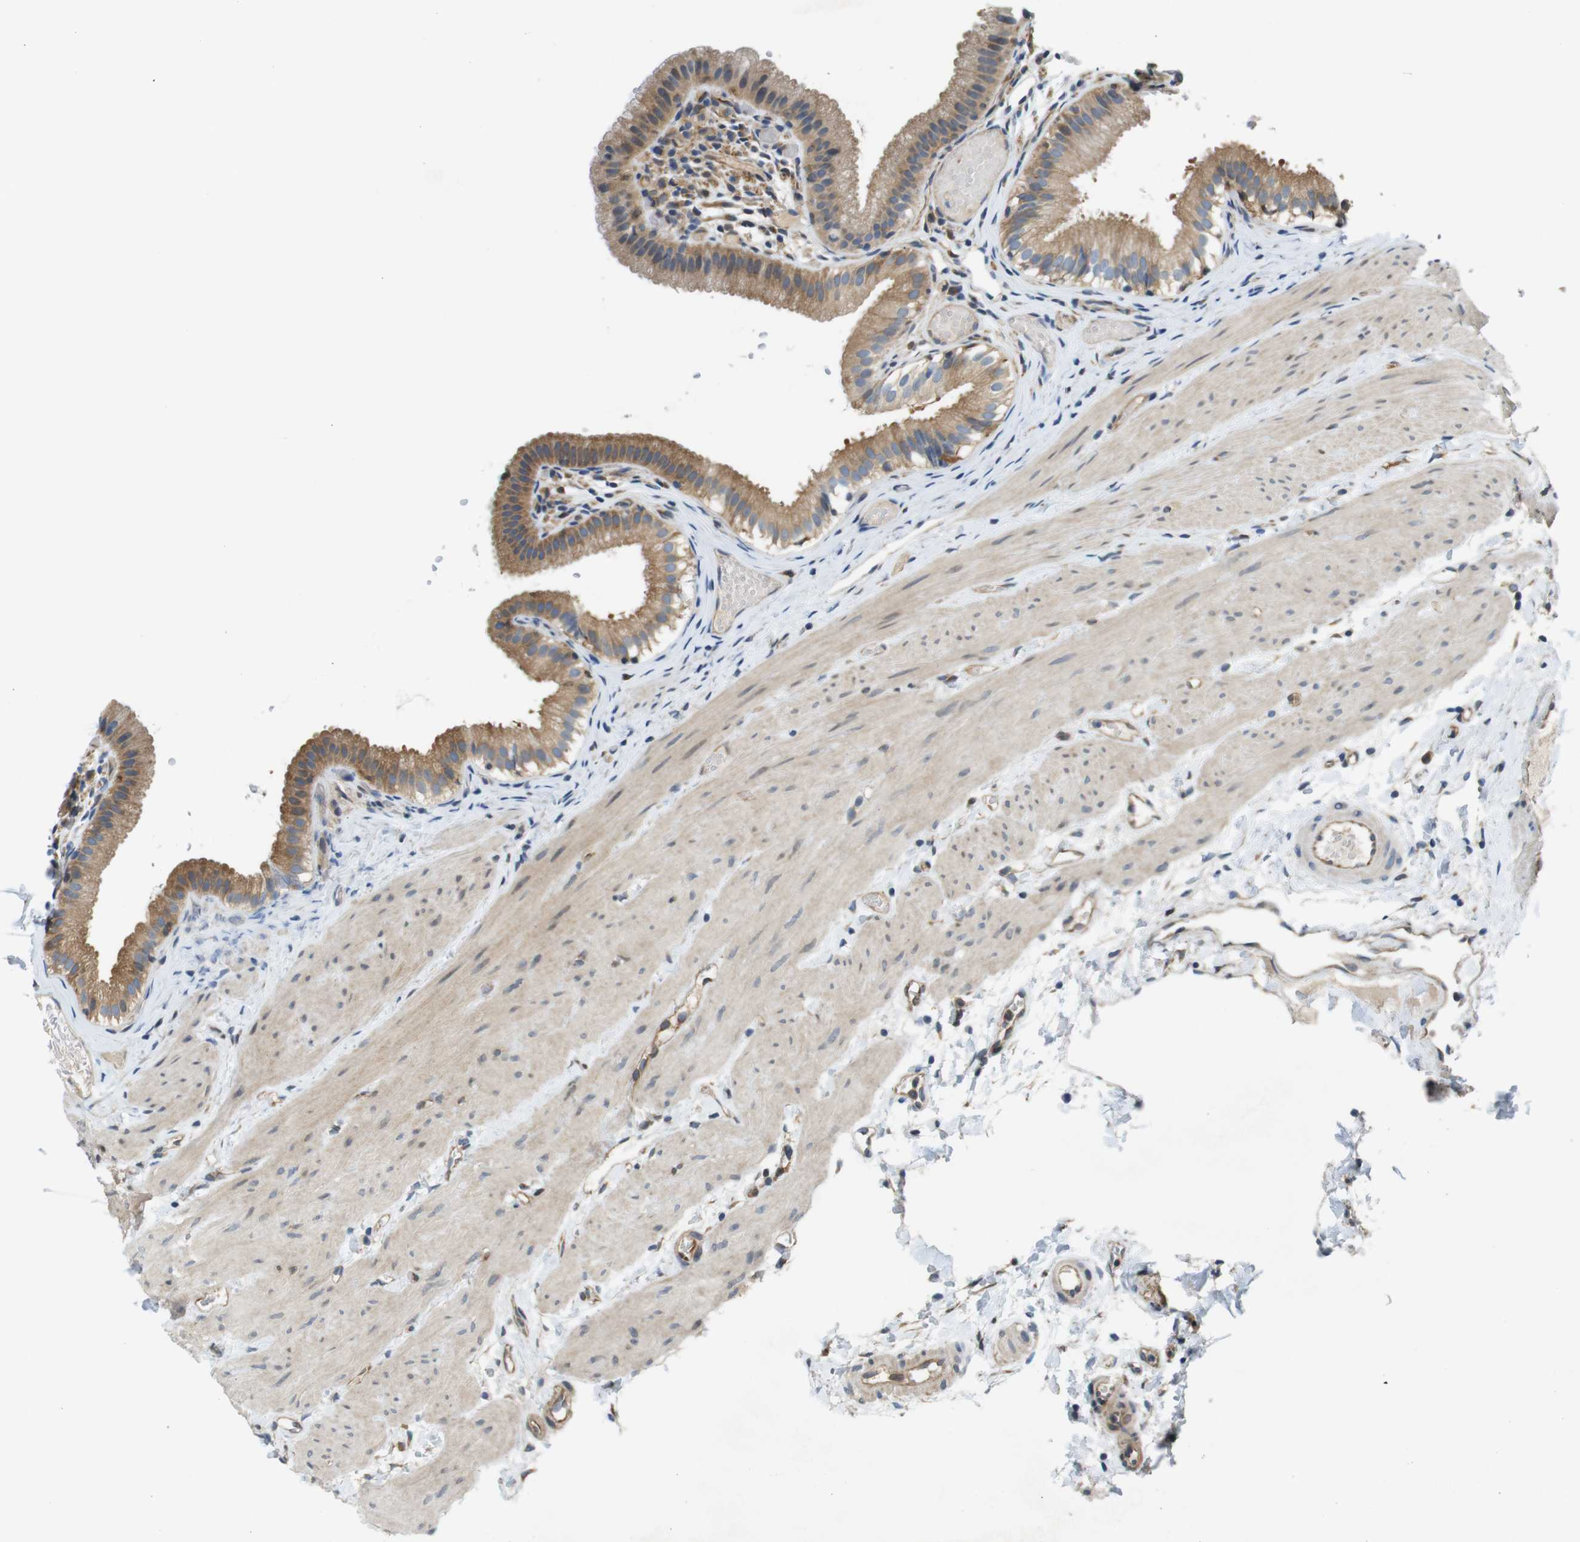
{"staining": {"intensity": "moderate", "quantity": ">75%", "location": "cytoplasmic/membranous"}, "tissue": "gallbladder", "cell_type": "Glandular cells", "image_type": "normal", "snomed": [{"axis": "morphology", "description": "Normal tissue, NOS"}, {"axis": "topography", "description": "Gallbladder"}], "caption": "DAB immunohistochemical staining of benign gallbladder demonstrates moderate cytoplasmic/membranous protein expression in about >75% of glandular cells.", "gene": "PCDH10", "patient": {"sex": "female", "age": 26}}